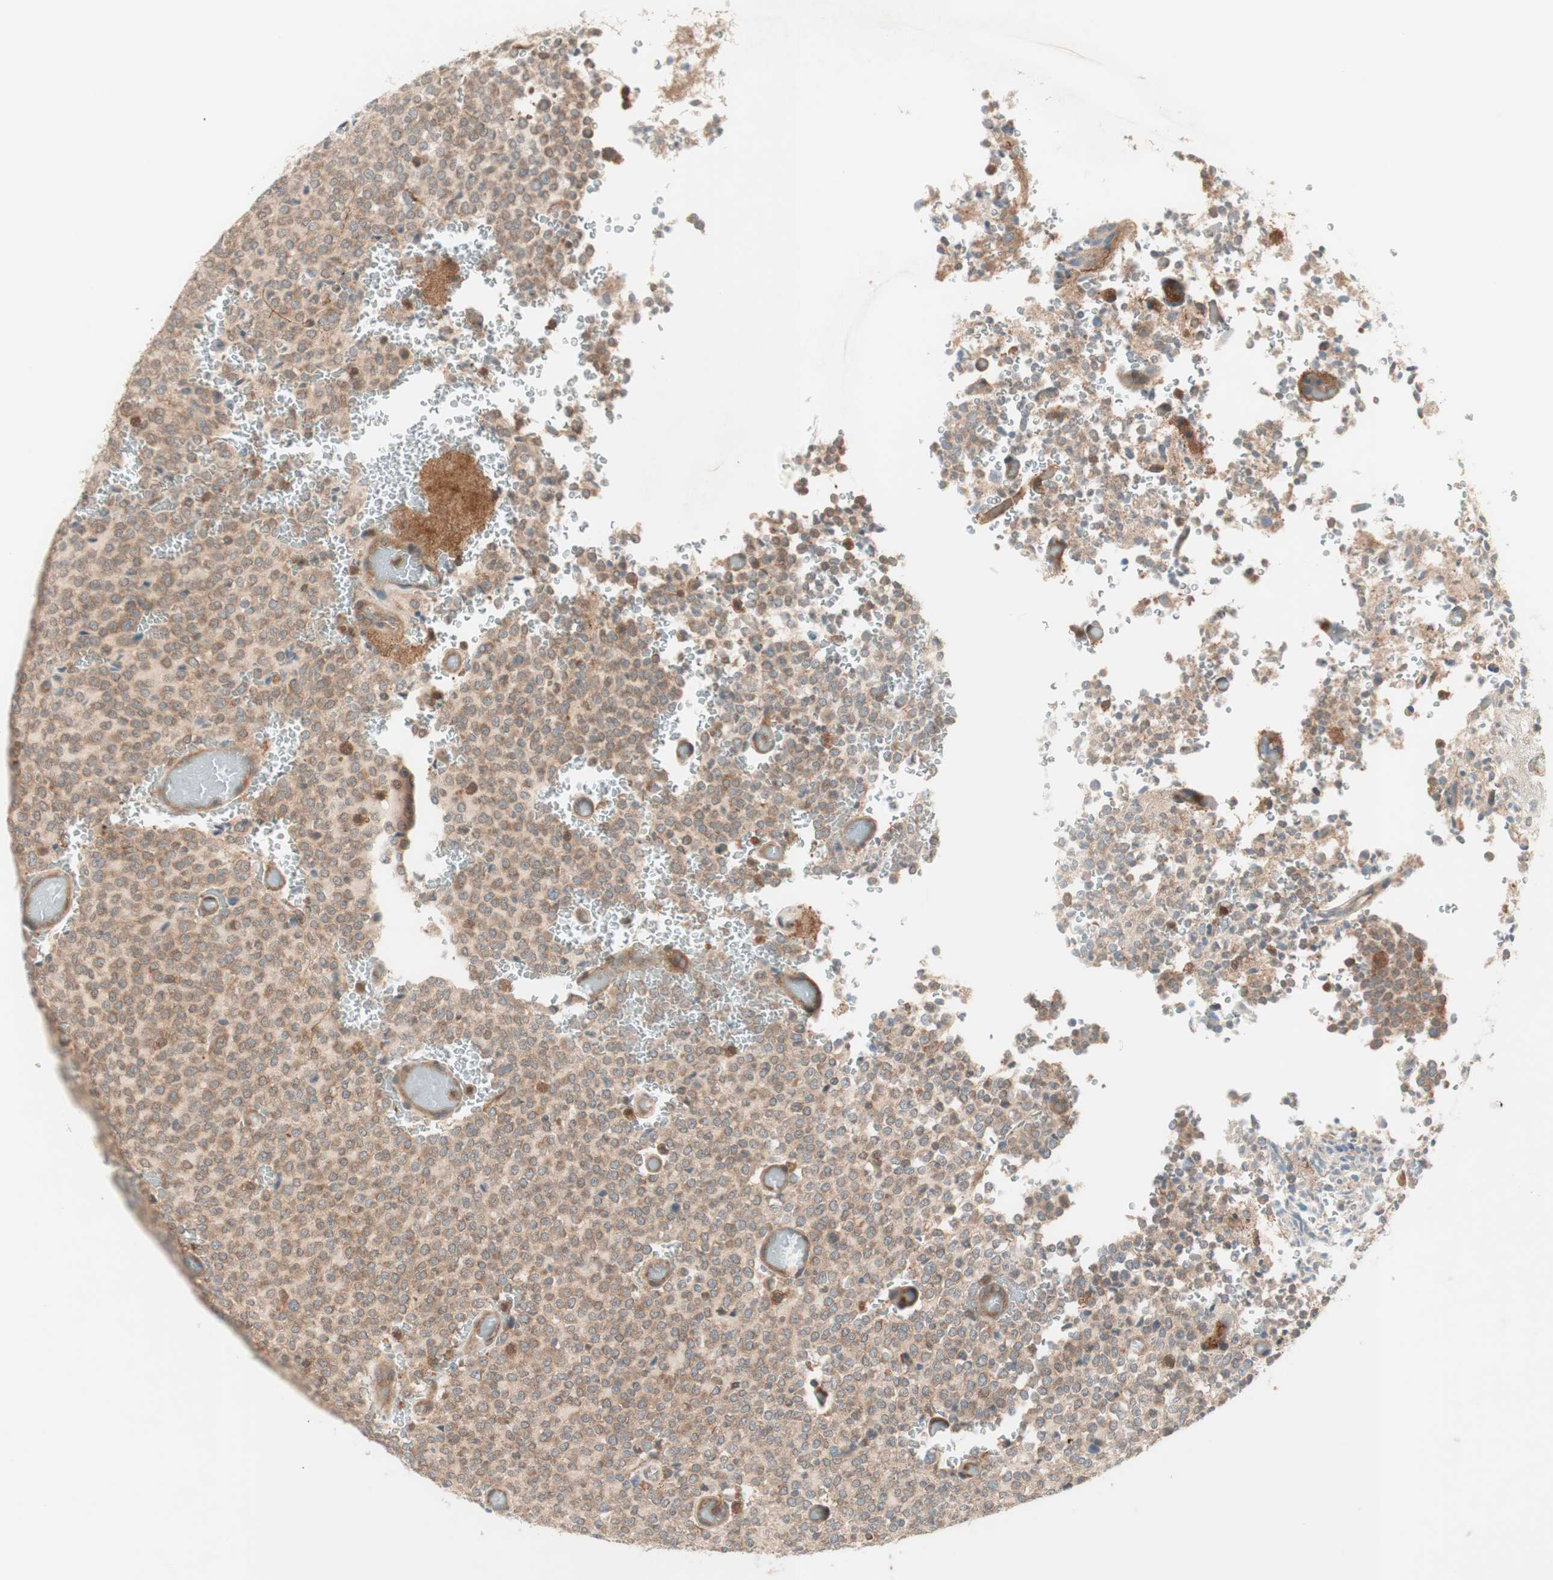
{"staining": {"intensity": "weak", "quantity": "25%-75%", "location": "cytoplasmic/membranous"}, "tissue": "glioma", "cell_type": "Tumor cells", "image_type": "cancer", "snomed": [{"axis": "morphology", "description": "Glioma, malignant, High grade"}, {"axis": "topography", "description": "pancreas cauda"}], "caption": "Brown immunohistochemical staining in human glioma displays weak cytoplasmic/membranous positivity in approximately 25%-75% of tumor cells.", "gene": "GALT", "patient": {"sex": "male", "age": 60}}